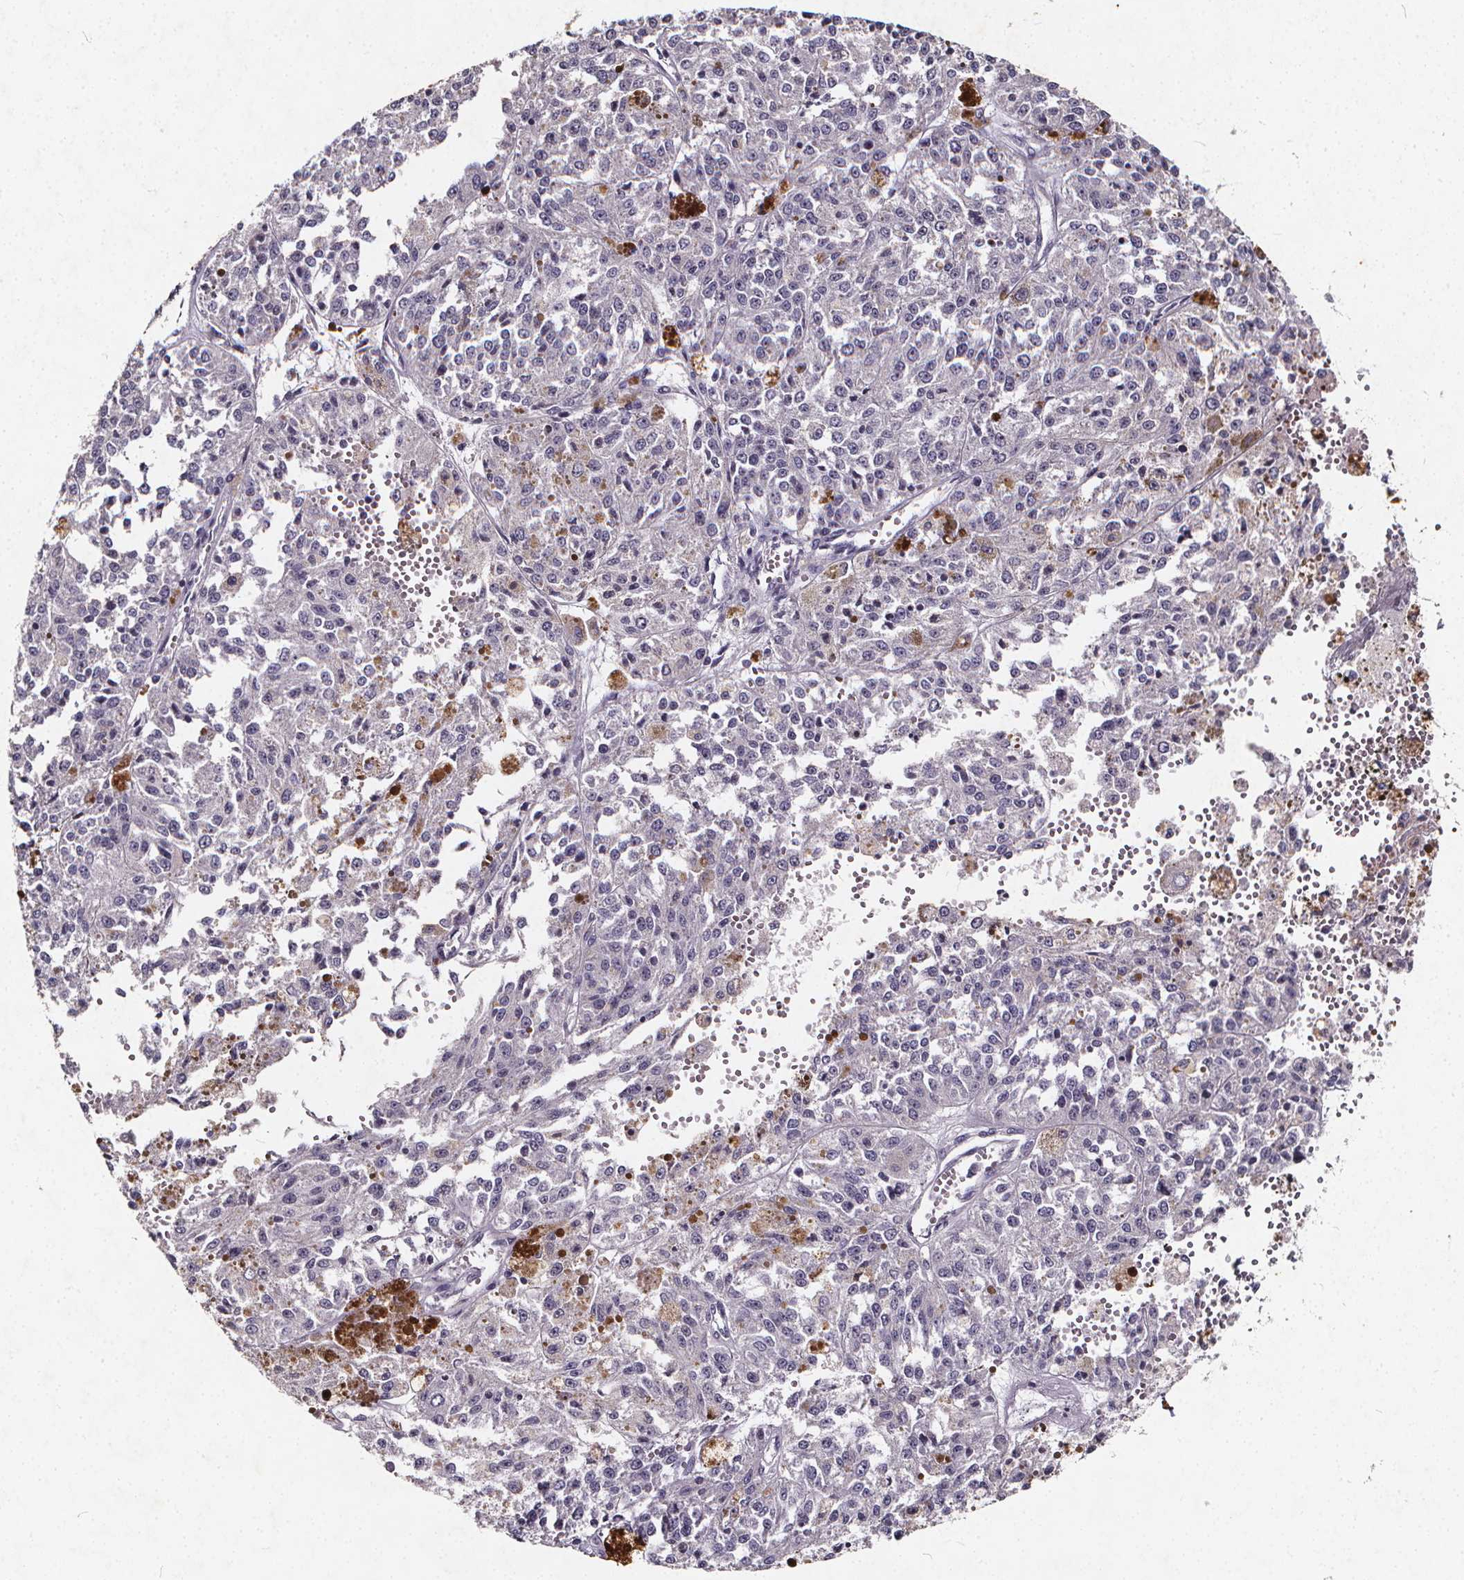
{"staining": {"intensity": "negative", "quantity": "none", "location": "none"}, "tissue": "melanoma", "cell_type": "Tumor cells", "image_type": "cancer", "snomed": [{"axis": "morphology", "description": "Malignant melanoma, Metastatic site"}, {"axis": "topography", "description": "Lymph node"}], "caption": "An immunohistochemistry image of malignant melanoma (metastatic site) is shown. There is no staining in tumor cells of malignant melanoma (metastatic site).", "gene": "TSPAN14", "patient": {"sex": "female", "age": 64}}